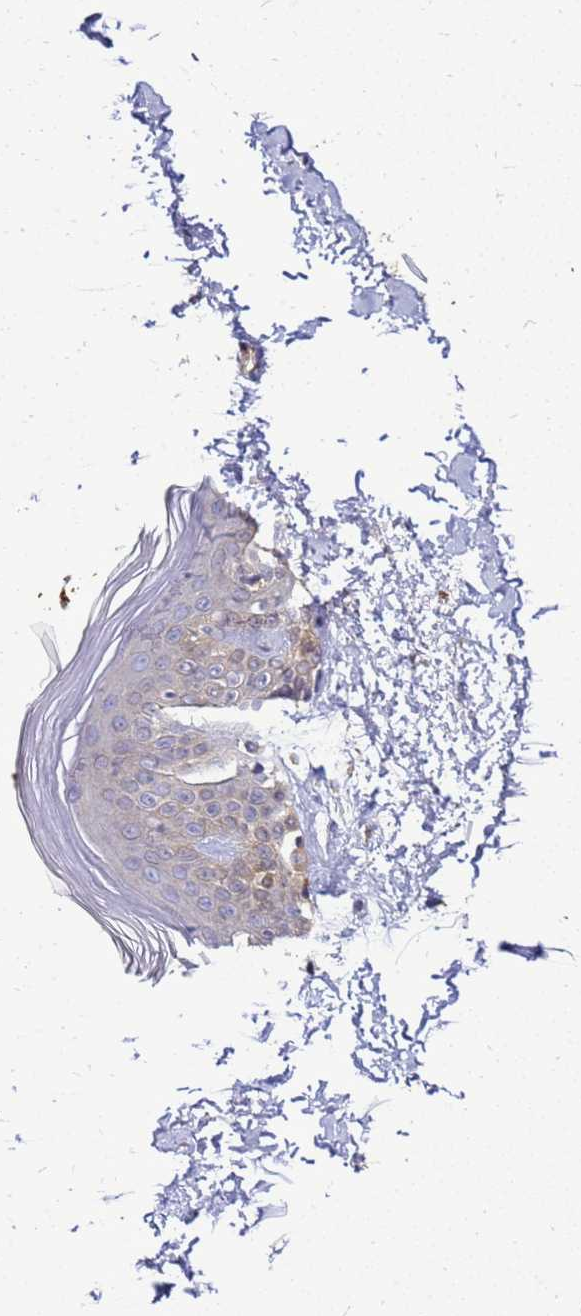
{"staining": {"intensity": "weak", "quantity": ">75%", "location": "cytoplasmic/membranous"}, "tissue": "skin", "cell_type": "Fibroblasts", "image_type": "normal", "snomed": [{"axis": "morphology", "description": "Normal tissue, NOS"}, {"axis": "topography", "description": "Skin"}], "caption": "High-power microscopy captured an IHC micrograph of normal skin, revealing weak cytoplasmic/membranous staining in approximately >75% of fibroblasts. Using DAB (3,3'-diaminobenzidine) (brown) and hematoxylin (blue) stains, captured at high magnification using brightfield microscopy.", "gene": "EIF4EBP3", "patient": {"sex": "female", "age": 64}}